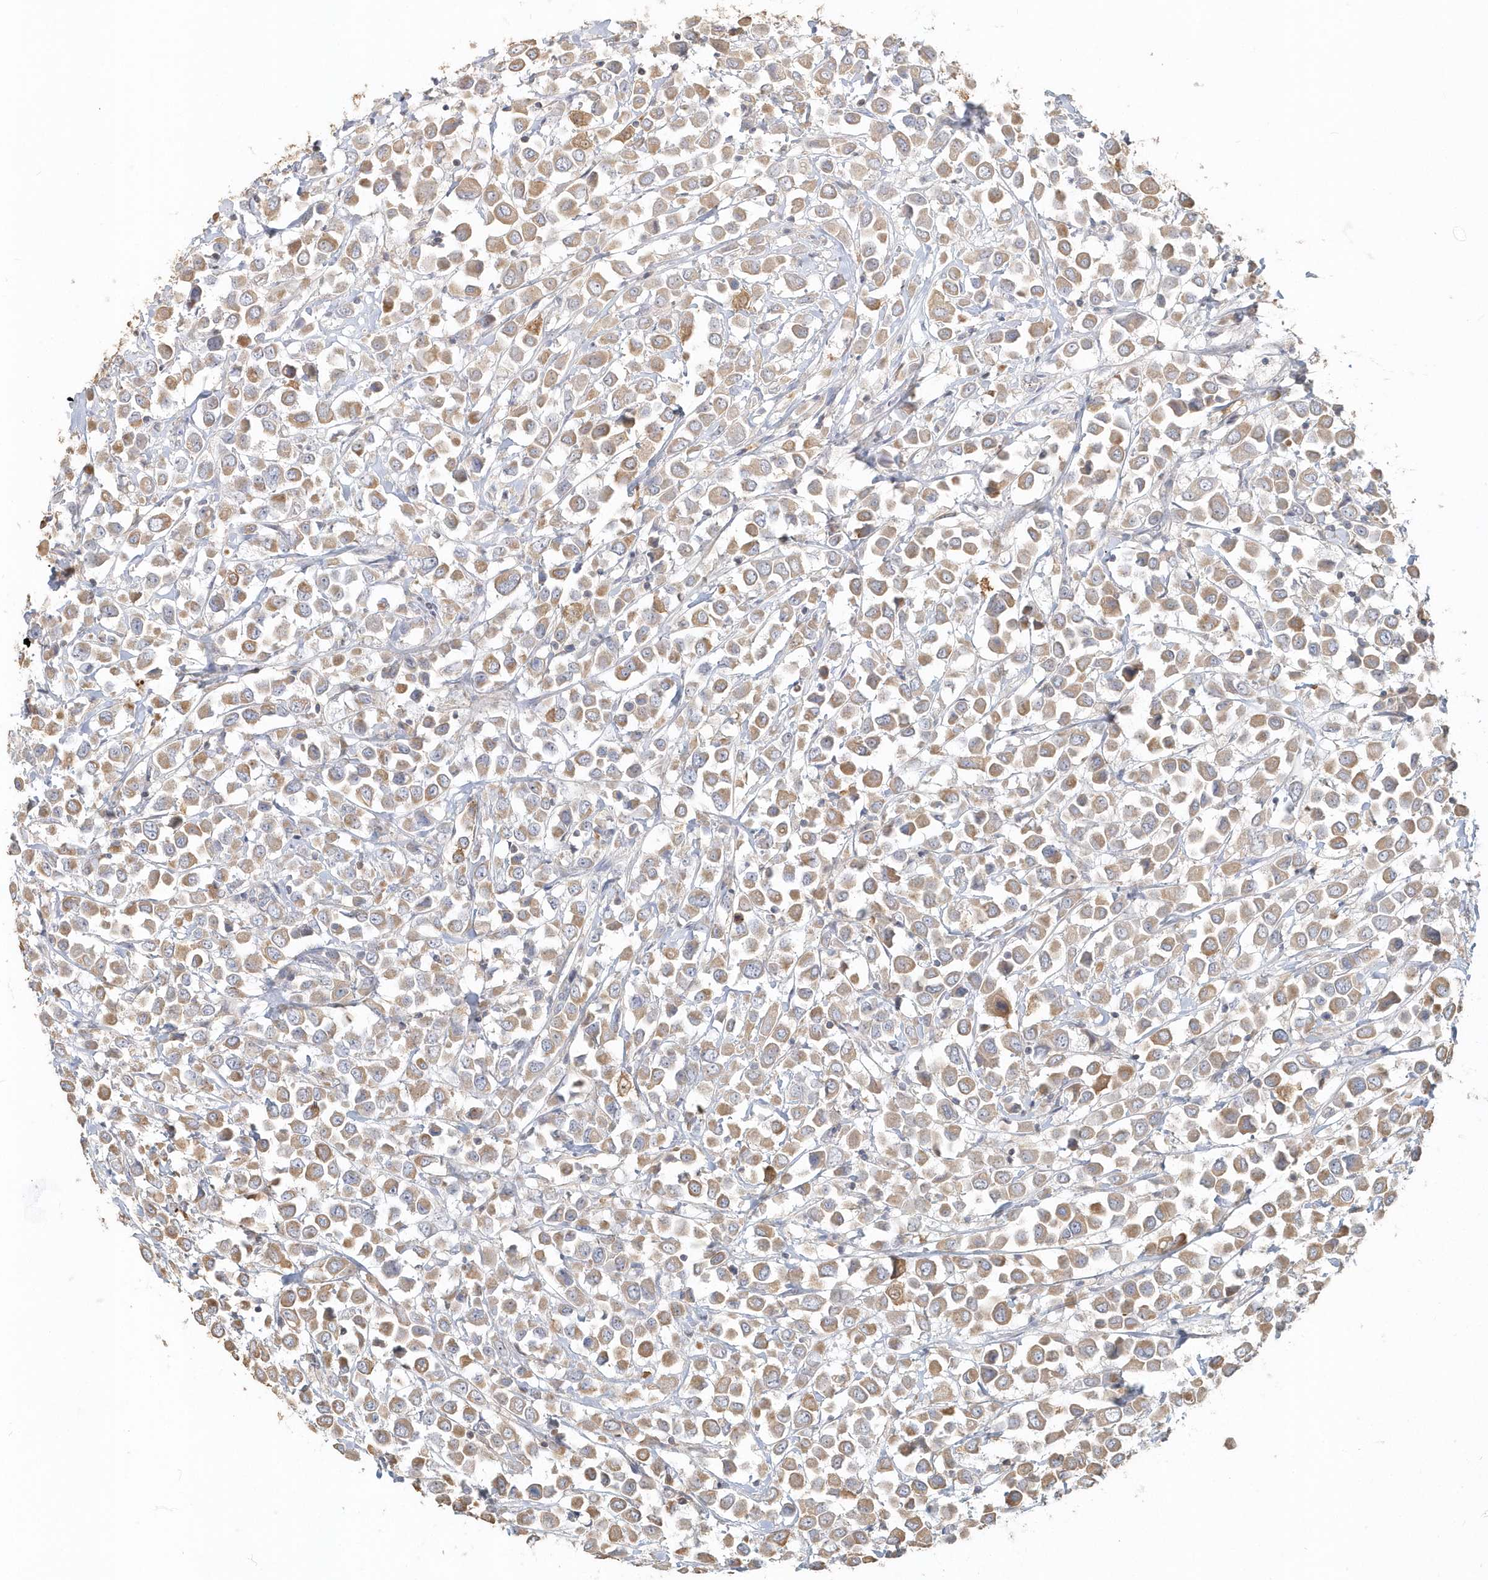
{"staining": {"intensity": "moderate", "quantity": ">75%", "location": "cytoplasmic/membranous"}, "tissue": "breast cancer", "cell_type": "Tumor cells", "image_type": "cancer", "snomed": [{"axis": "morphology", "description": "Duct carcinoma"}, {"axis": "topography", "description": "Breast"}], "caption": "Immunohistochemical staining of breast cancer (invasive ductal carcinoma) displays medium levels of moderate cytoplasmic/membranous protein staining in approximately >75% of tumor cells.", "gene": "MMRN1", "patient": {"sex": "female", "age": 61}}